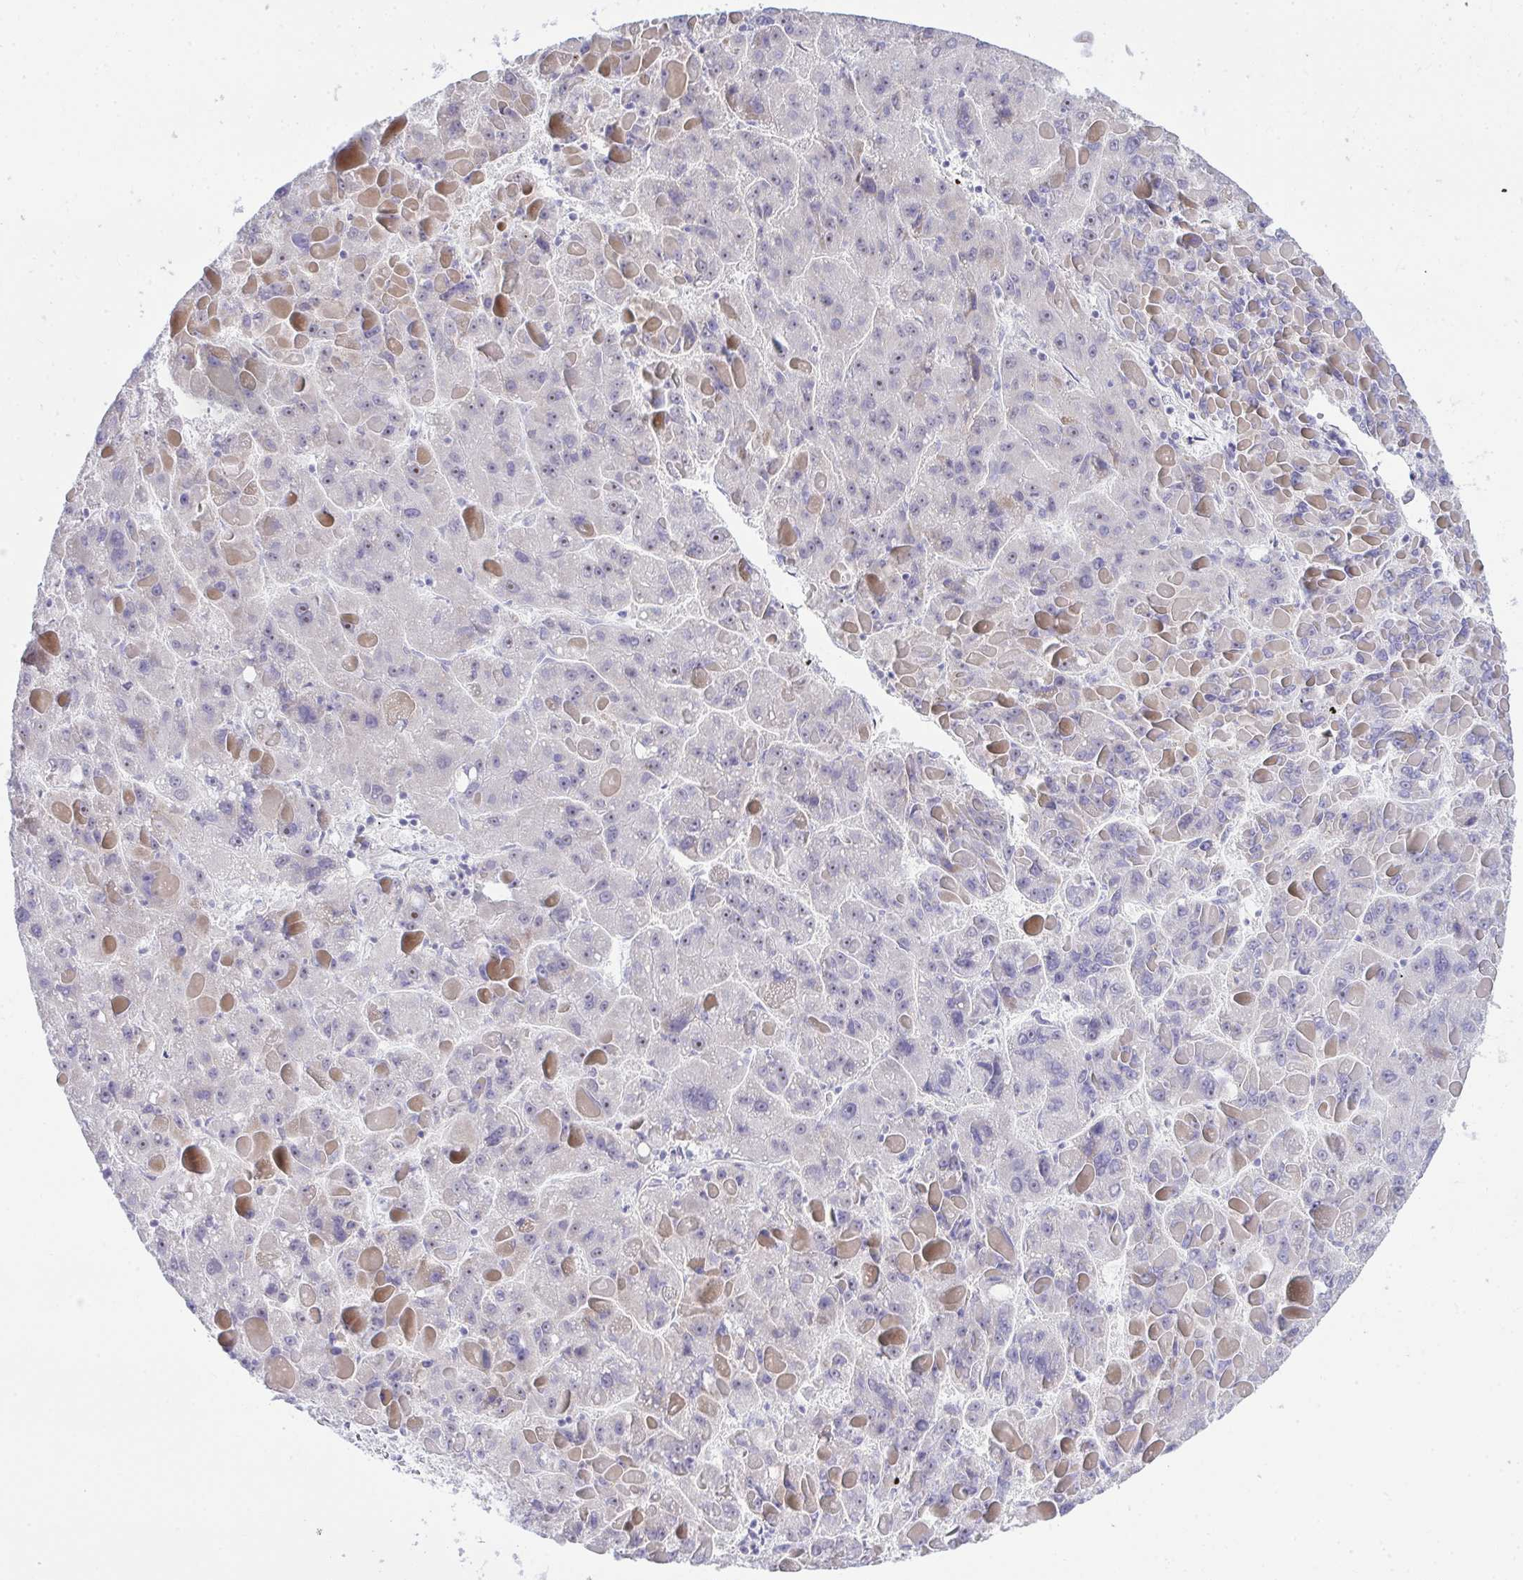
{"staining": {"intensity": "negative", "quantity": "none", "location": "none"}, "tissue": "liver cancer", "cell_type": "Tumor cells", "image_type": "cancer", "snomed": [{"axis": "morphology", "description": "Carcinoma, Hepatocellular, NOS"}, {"axis": "topography", "description": "Liver"}], "caption": "The IHC photomicrograph has no significant expression in tumor cells of liver hepatocellular carcinoma tissue. (Immunohistochemistry (ihc), brightfield microscopy, high magnification).", "gene": "EID3", "patient": {"sex": "female", "age": 82}}